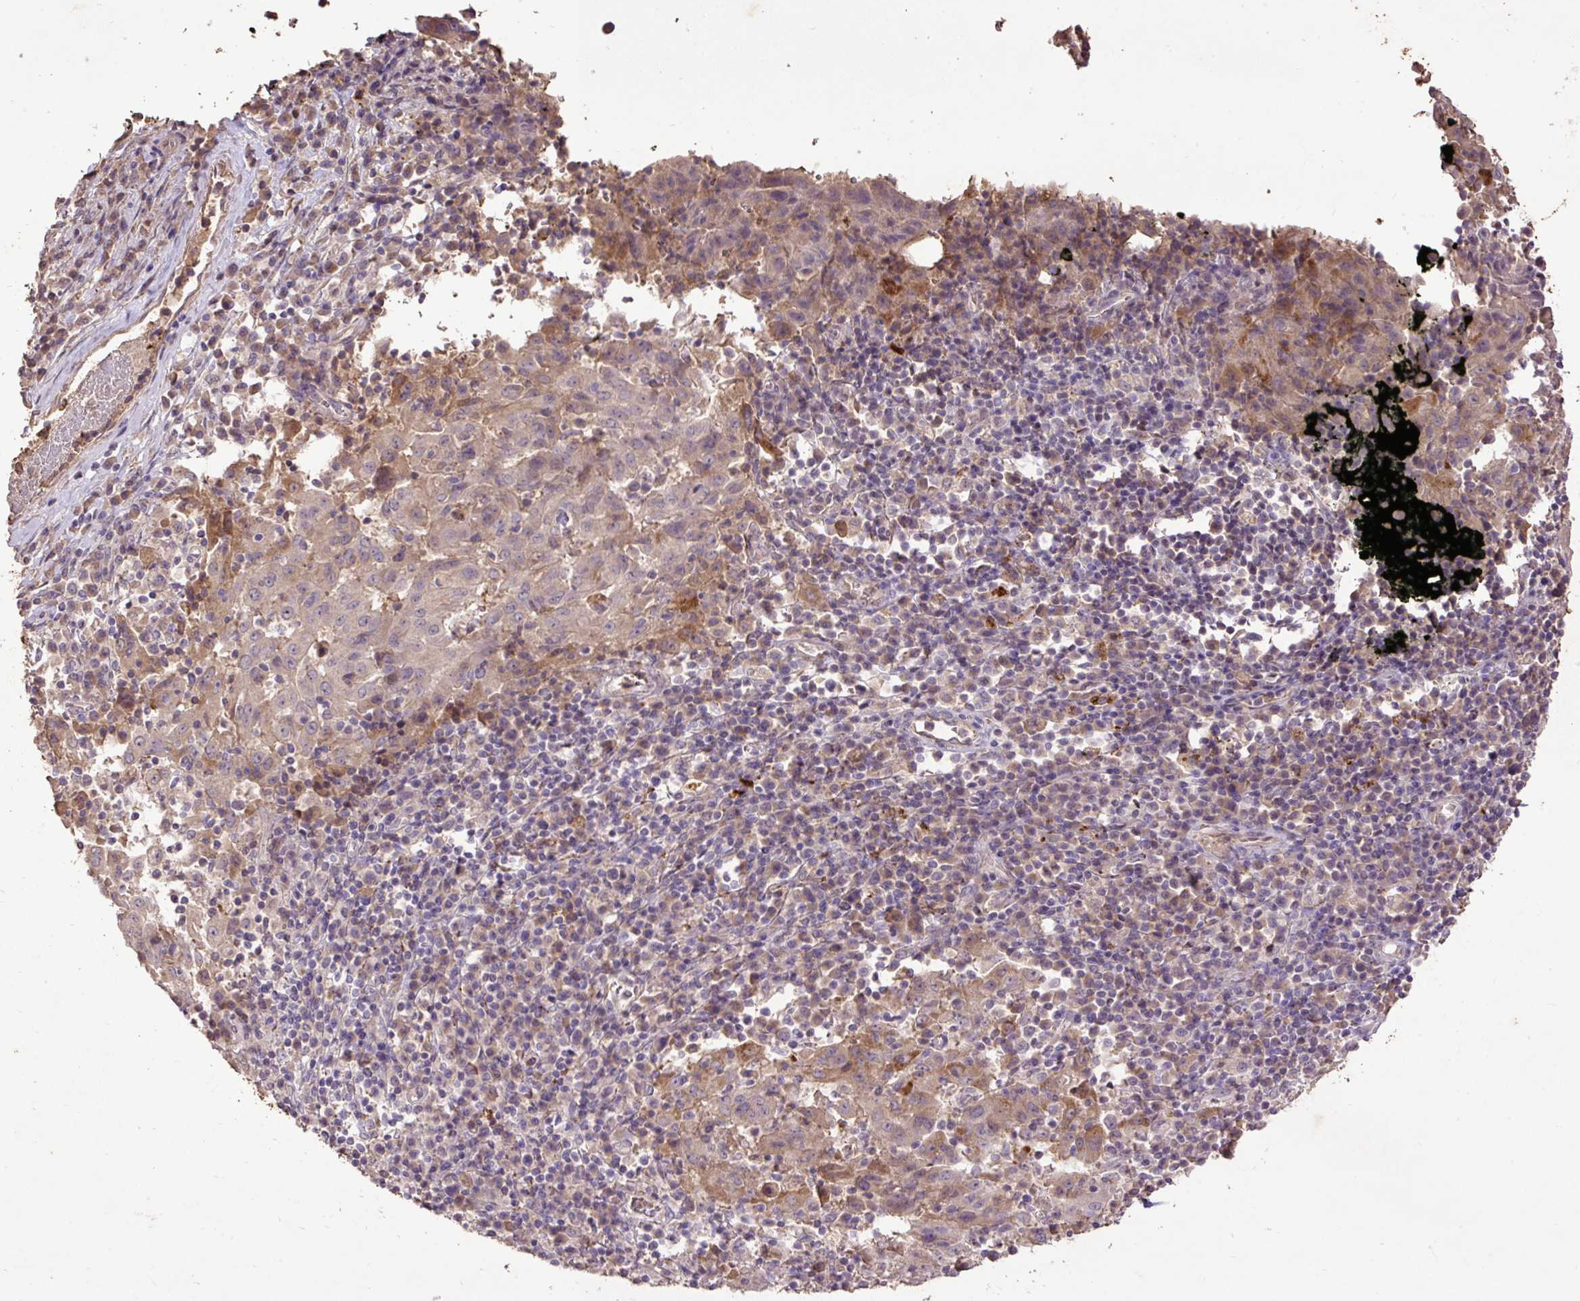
{"staining": {"intensity": "moderate", "quantity": "<25%", "location": "cytoplasmic/membranous"}, "tissue": "pancreatic cancer", "cell_type": "Tumor cells", "image_type": "cancer", "snomed": [{"axis": "morphology", "description": "Adenocarcinoma, NOS"}, {"axis": "topography", "description": "Pancreas"}], "caption": "Immunohistochemistry photomicrograph of human pancreatic cancer stained for a protein (brown), which reveals low levels of moderate cytoplasmic/membranous expression in about <25% of tumor cells.", "gene": "LRTM2", "patient": {"sex": "male", "age": 63}}